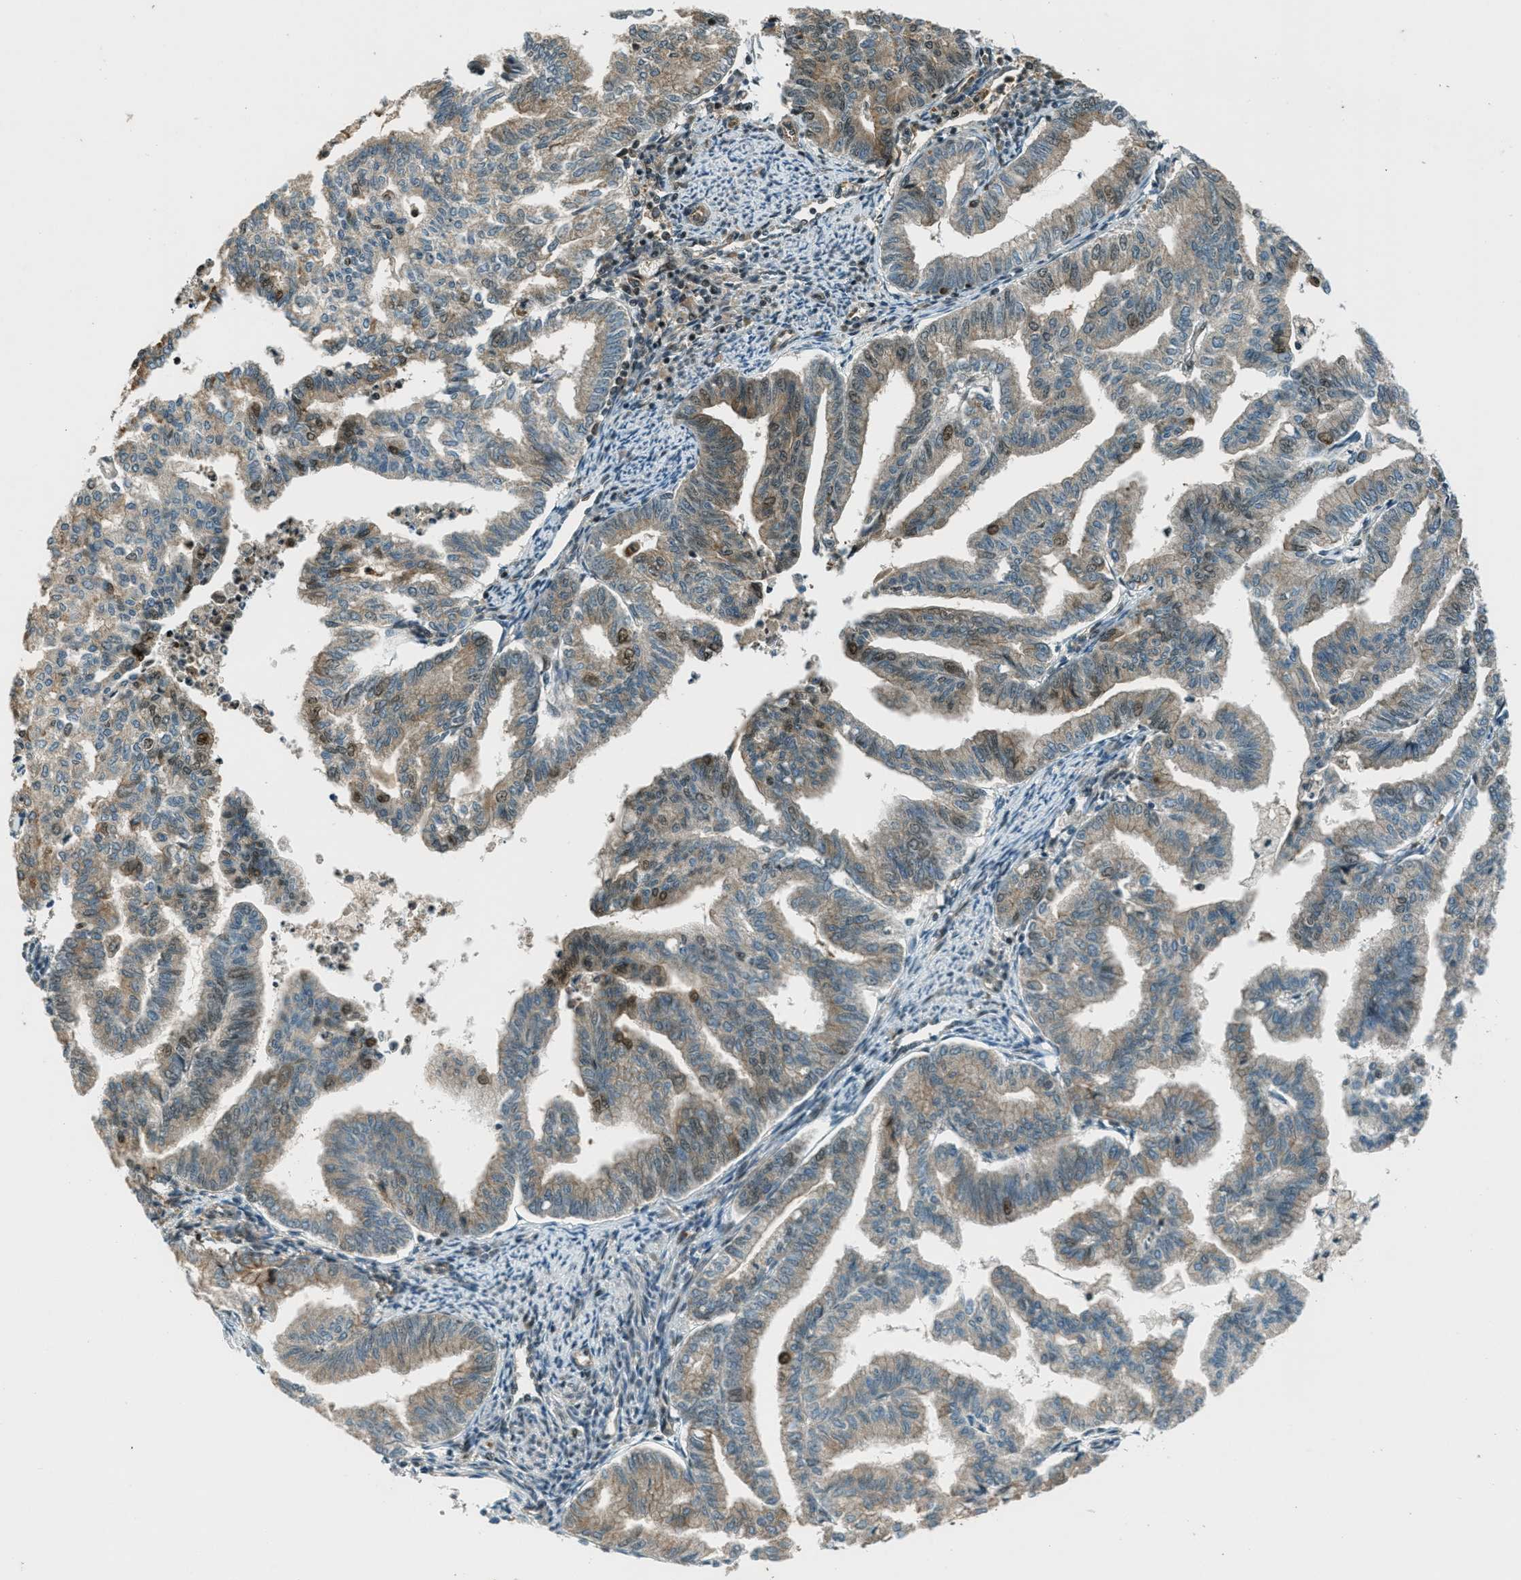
{"staining": {"intensity": "moderate", "quantity": "25%-75%", "location": "cytoplasmic/membranous,nuclear"}, "tissue": "endometrial cancer", "cell_type": "Tumor cells", "image_type": "cancer", "snomed": [{"axis": "morphology", "description": "Adenocarcinoma, NOS"}, {"axis": "topography", "description": "Endometrium"}], "caption": "This is a micrograph of immunohistochemistry (IHC) staining of endometrial adenocarcinoma, which shows moderate expression in the cytoplasmic/membranous and nuclear of tumor cells.", "gene": "FOXM1", "patient": {"sex": "female", "age": 79}}